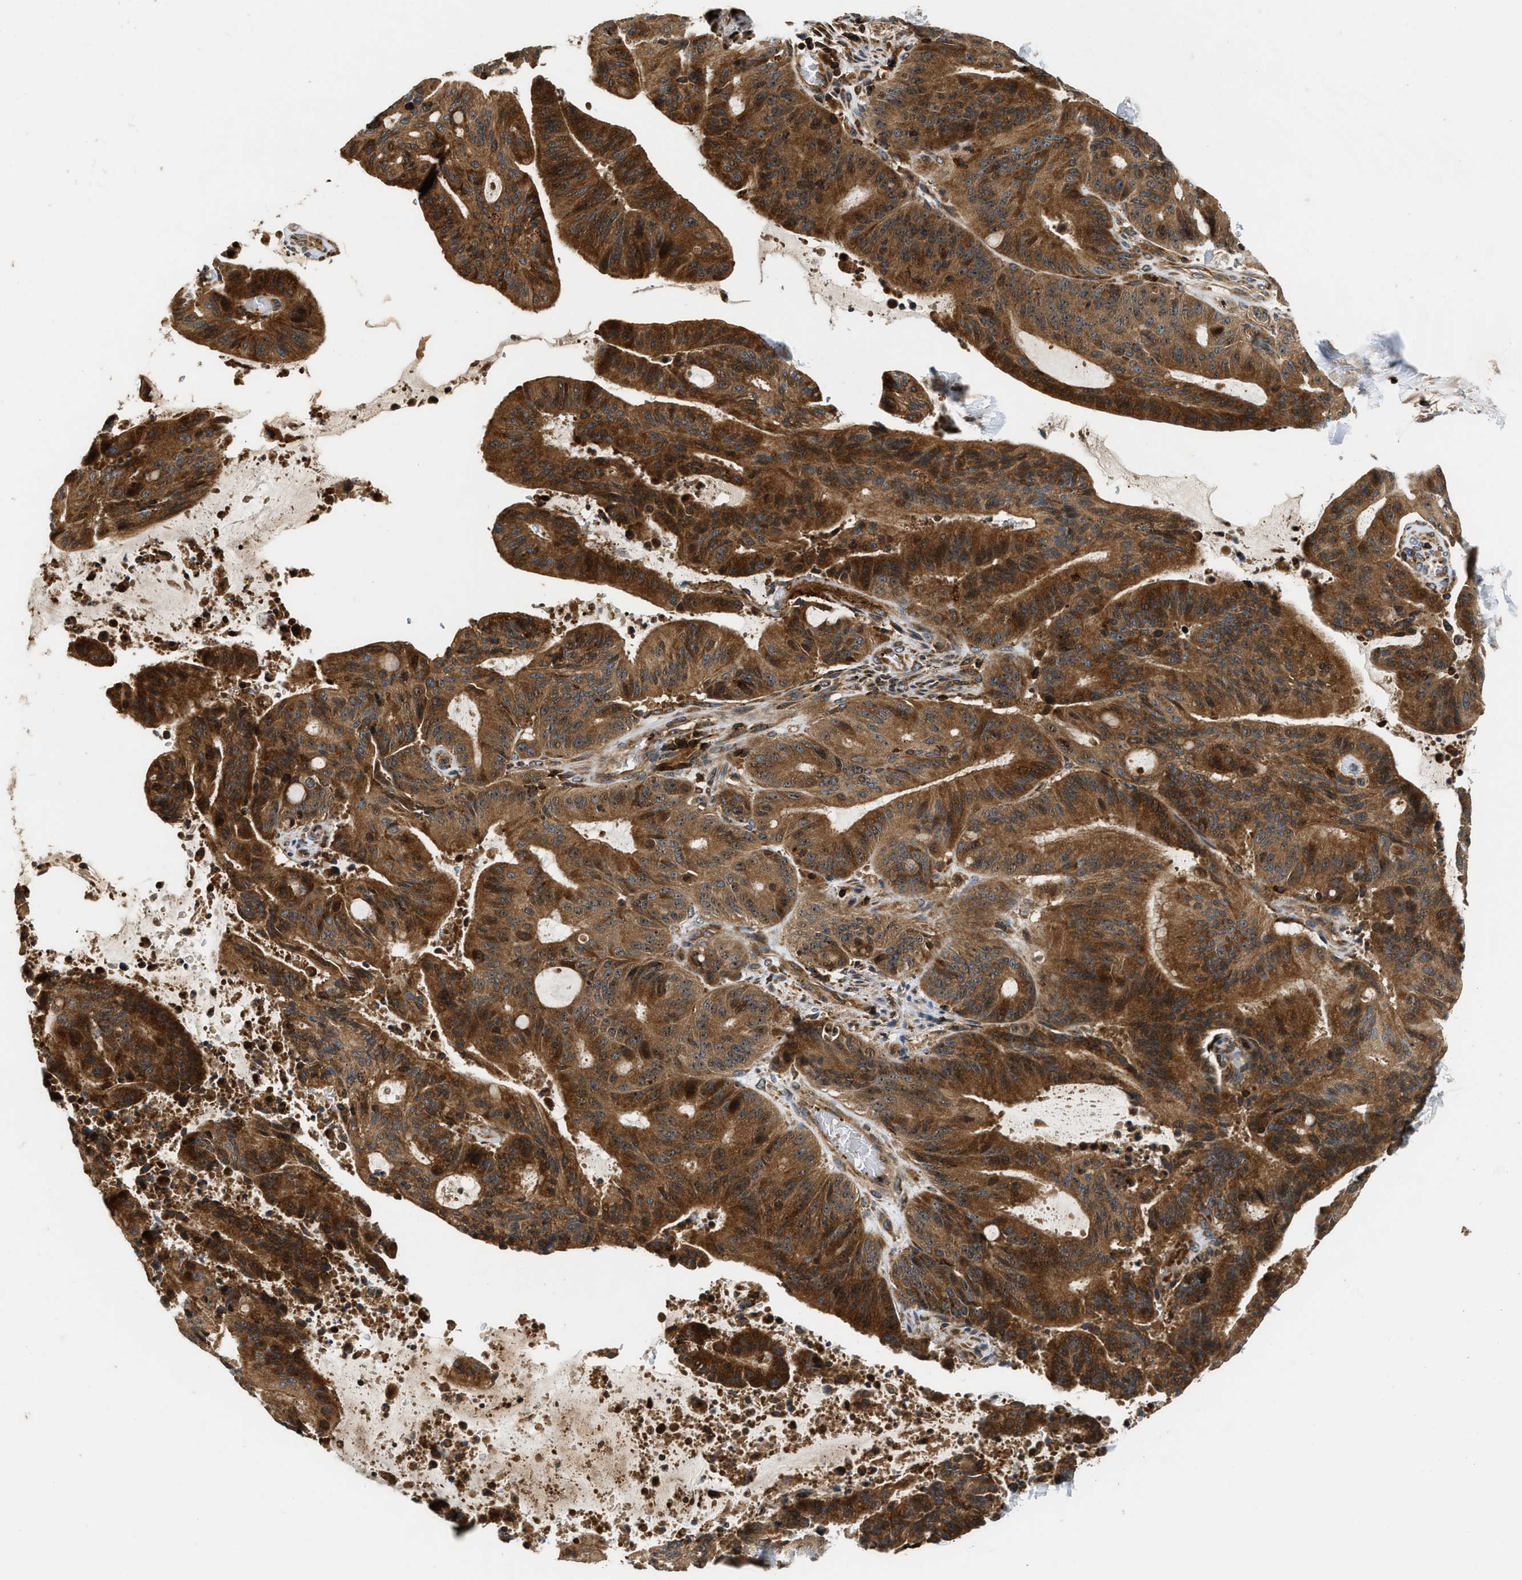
{"staining": {"intensity": "strong", "quantity": ">75%", "location": "cytoplasmic/membranous"}, "tissue": "liver cancer", "cell_type": "Tumor cells", "image_type": "cancer", "snomed": [{"axis": "morphology", "description": "Normal tissue, NOS"}, {"axis": "morphology", "description": "Cholangiocarcinoma"}, {"axis": "topography", "description": "Liver"}, {"axis": "topography", "description": "Peripheral nerve tissue"}], "caption": "Tumor cells exhibit strong cytoplasmic/membranous staining in approximately >75% of cells in cholangiocarcinoma (liver).", "gene": "SNX5", "patient": {"sex": "female", "age": 73}}